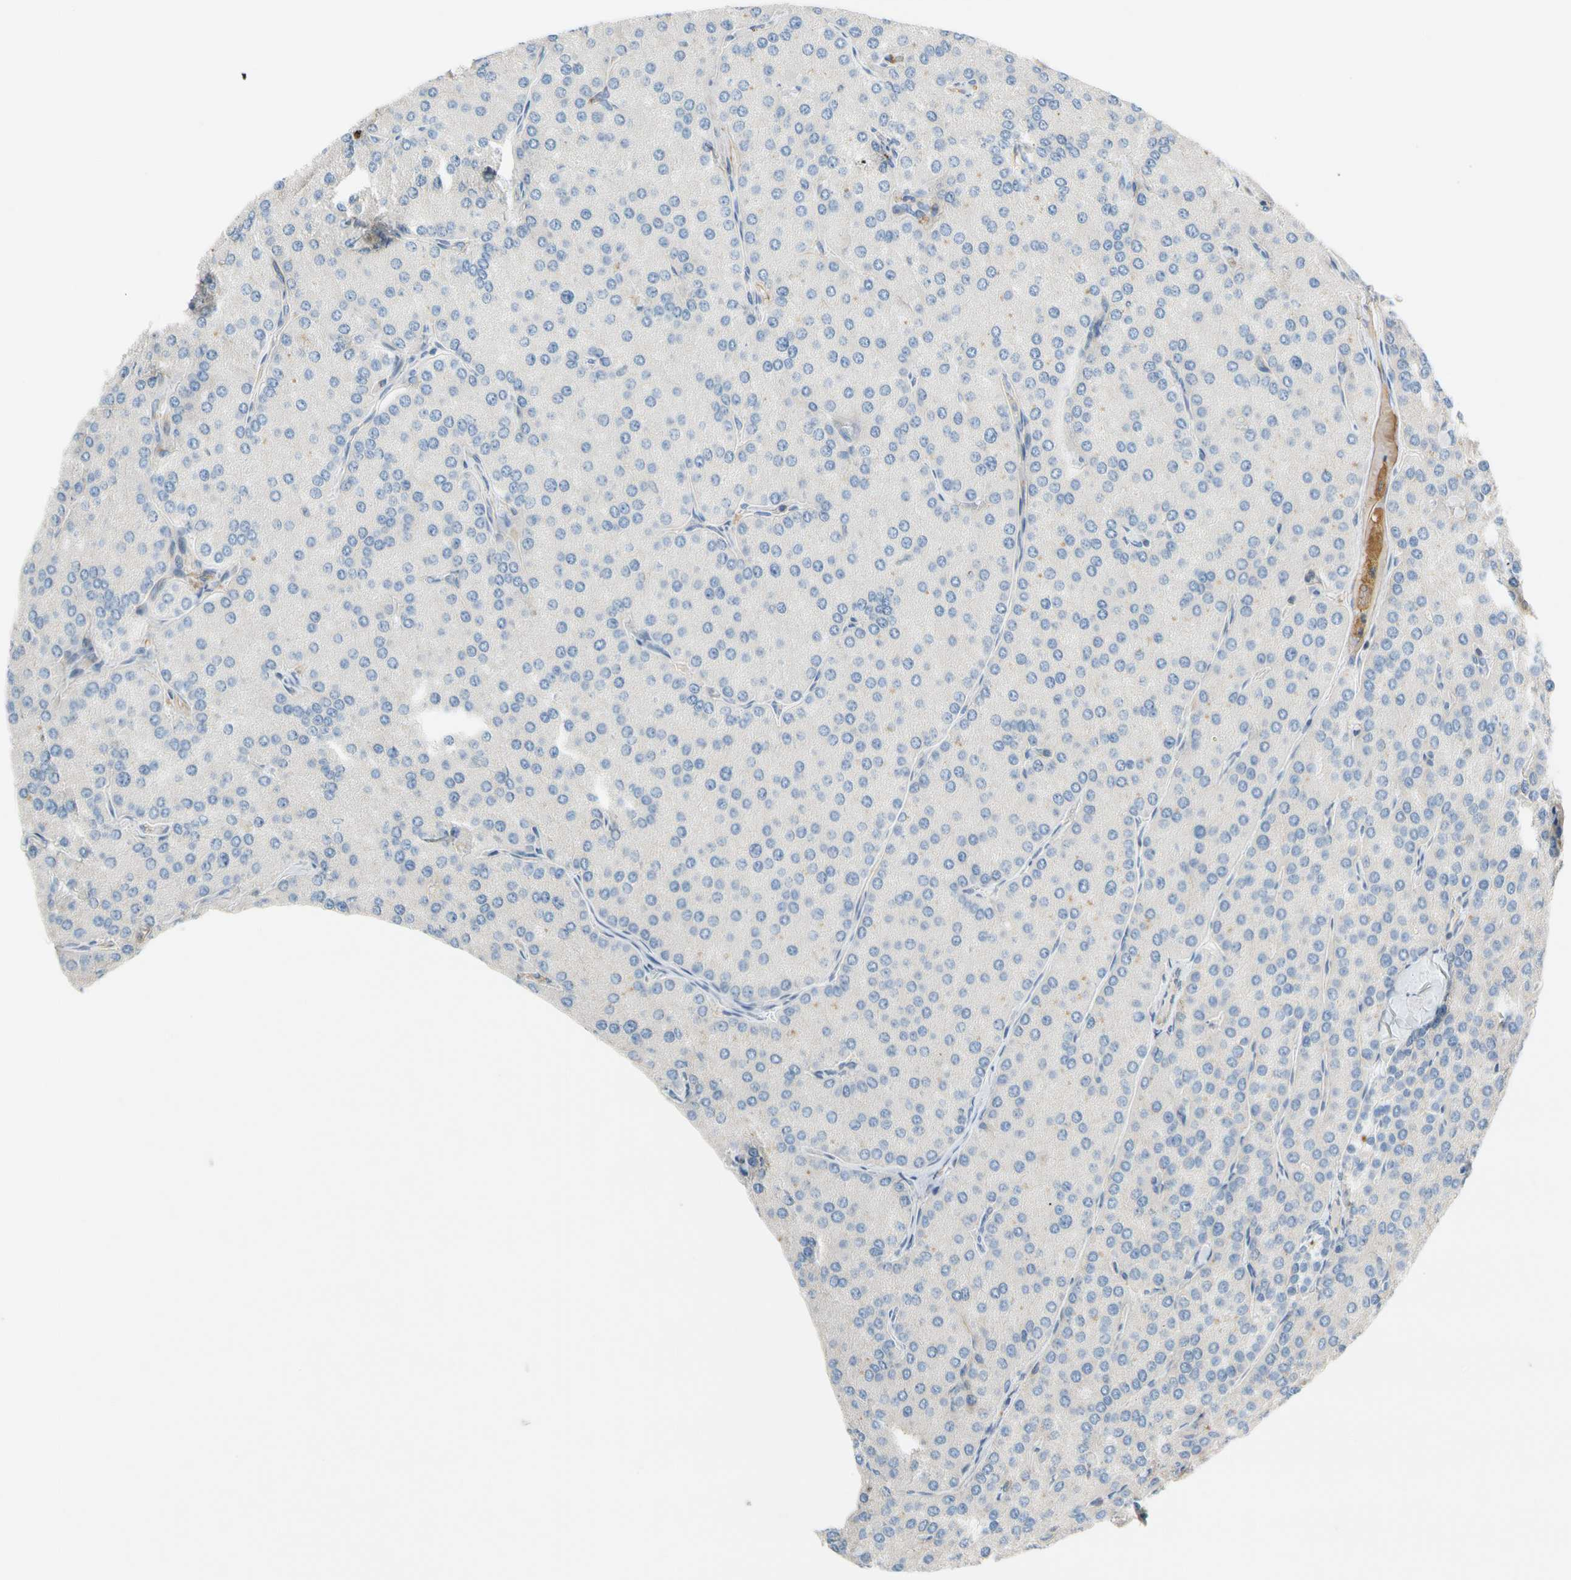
{"staining": {"intensity": "negative", "quantity": "none", "location": "none"}, "tissue": "parathyroid gland", "cell_type": "Glandular cells", "image_type": "normal", "snomed": [{"axis": "morphology", "description": "Normal tissue, NOS"}, {"axis": "morphology", "description": "Adenoma, NOS"}, {"axis": "topography", "description": "Parathyroid gland"}], "caption": "Human parathyroid gland stained for a protein using IHC exhibits no staining in glandular cells.", "gene": "SP140", "patient": {"sex": "female", "age": 86}}